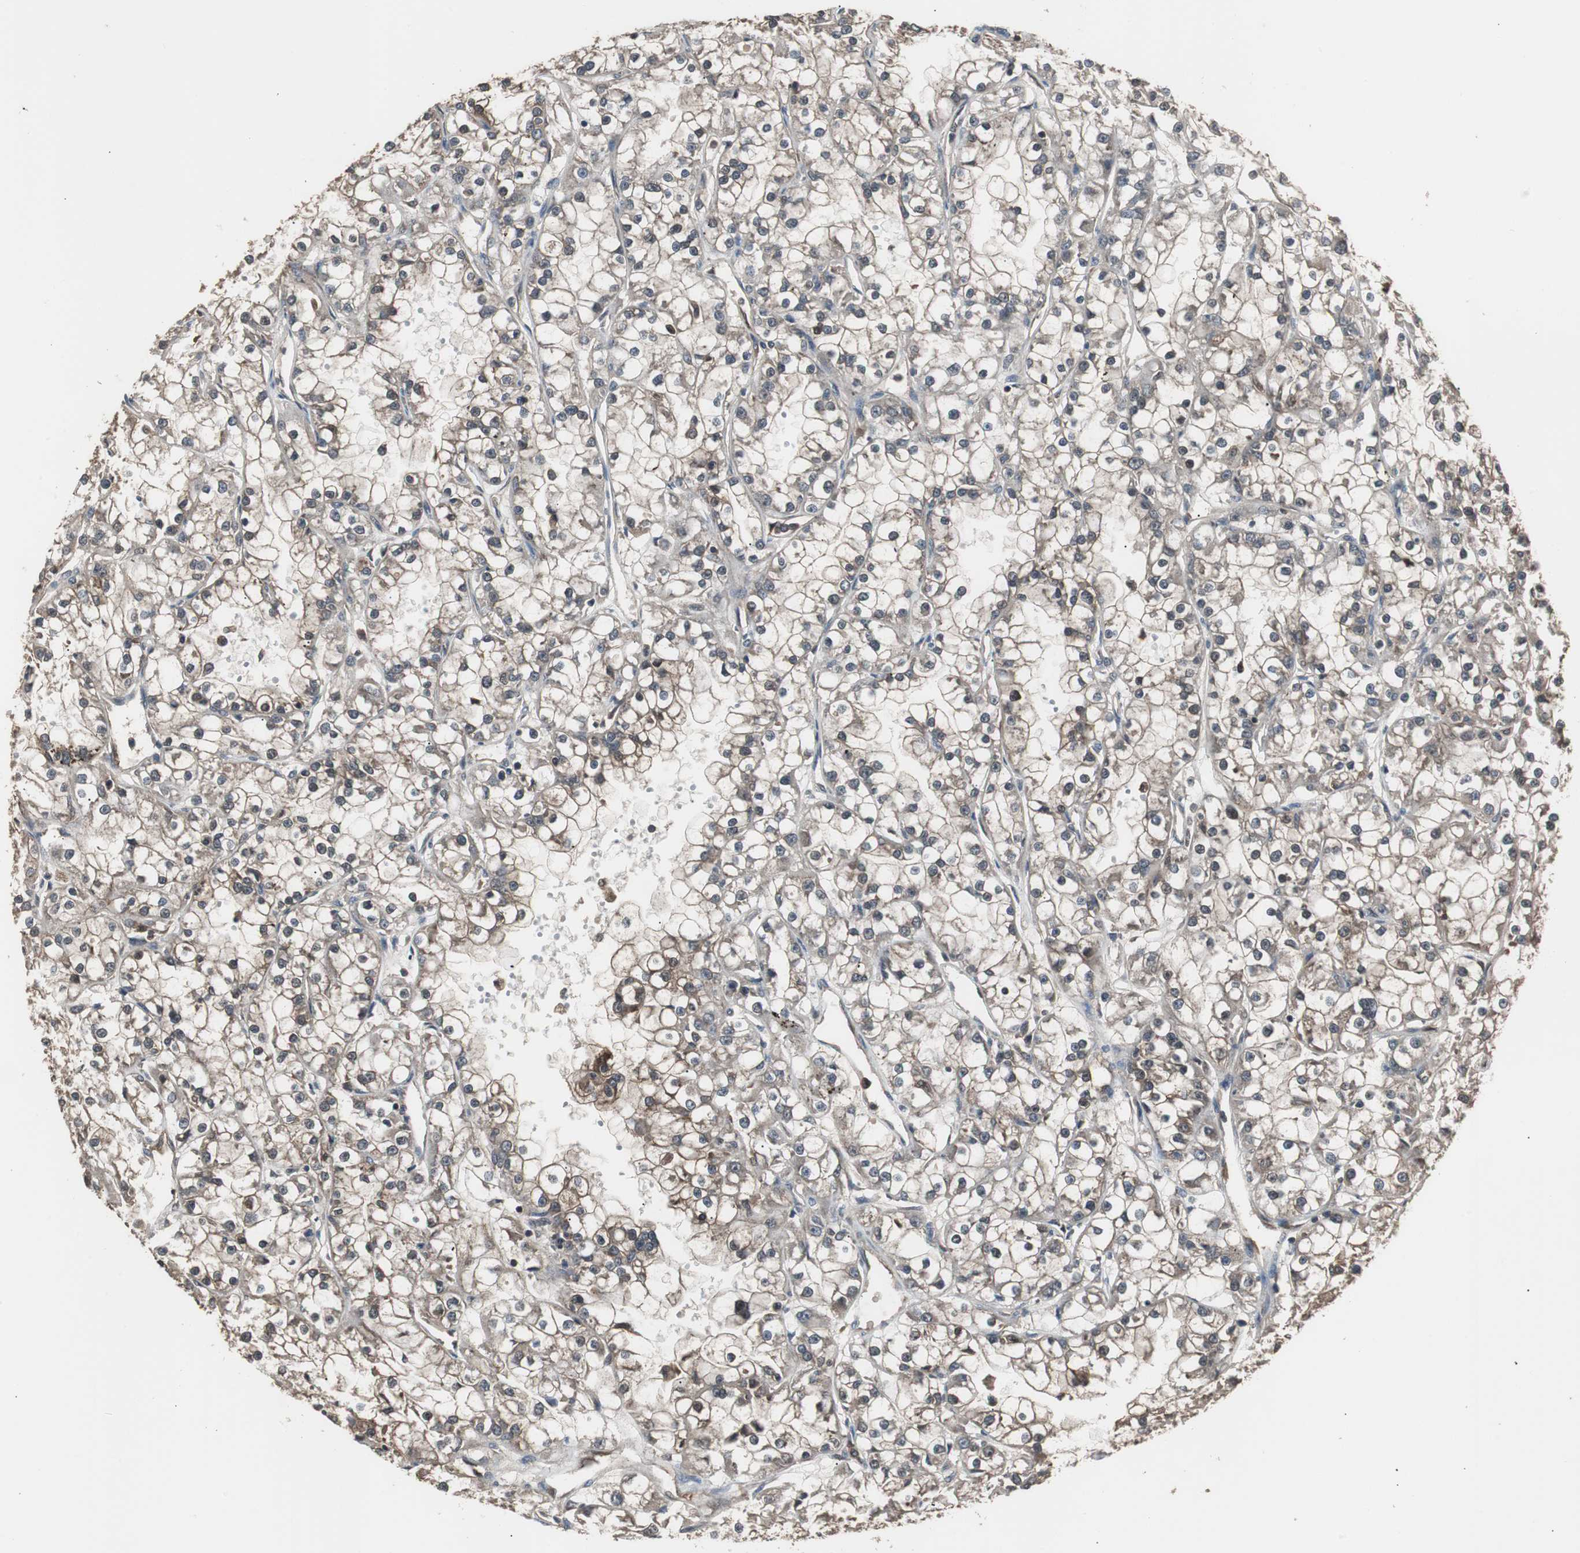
{"staining": {"intensity": "moderate", "quantity": ">75%", "location": "cytoplasmic/membranous"}, "tissue": "renal cancer", "cell_type": "Tumor cells", "image_type": "cancer", "snomed": [{"axis": "morphology", "description": "Adenocarcinoma, NOS"}, {"axis": "topography", "description": "Kidney"}], "caption": "Immunohistochemistry staining of adenocarcinoma (renal), which exhibits medium levels of moderate cytoplasmic/membranous positivity in approximately >75% of tumor cells indicating moderate cytoplasmic/membranous protein staining. The staining was performed using DAB (brown) for protein detection and nuclei were counterstained in hematoxylin (blue).", "gene": "CAPNS1", "patient": {"sex": "female", "age": 52}}